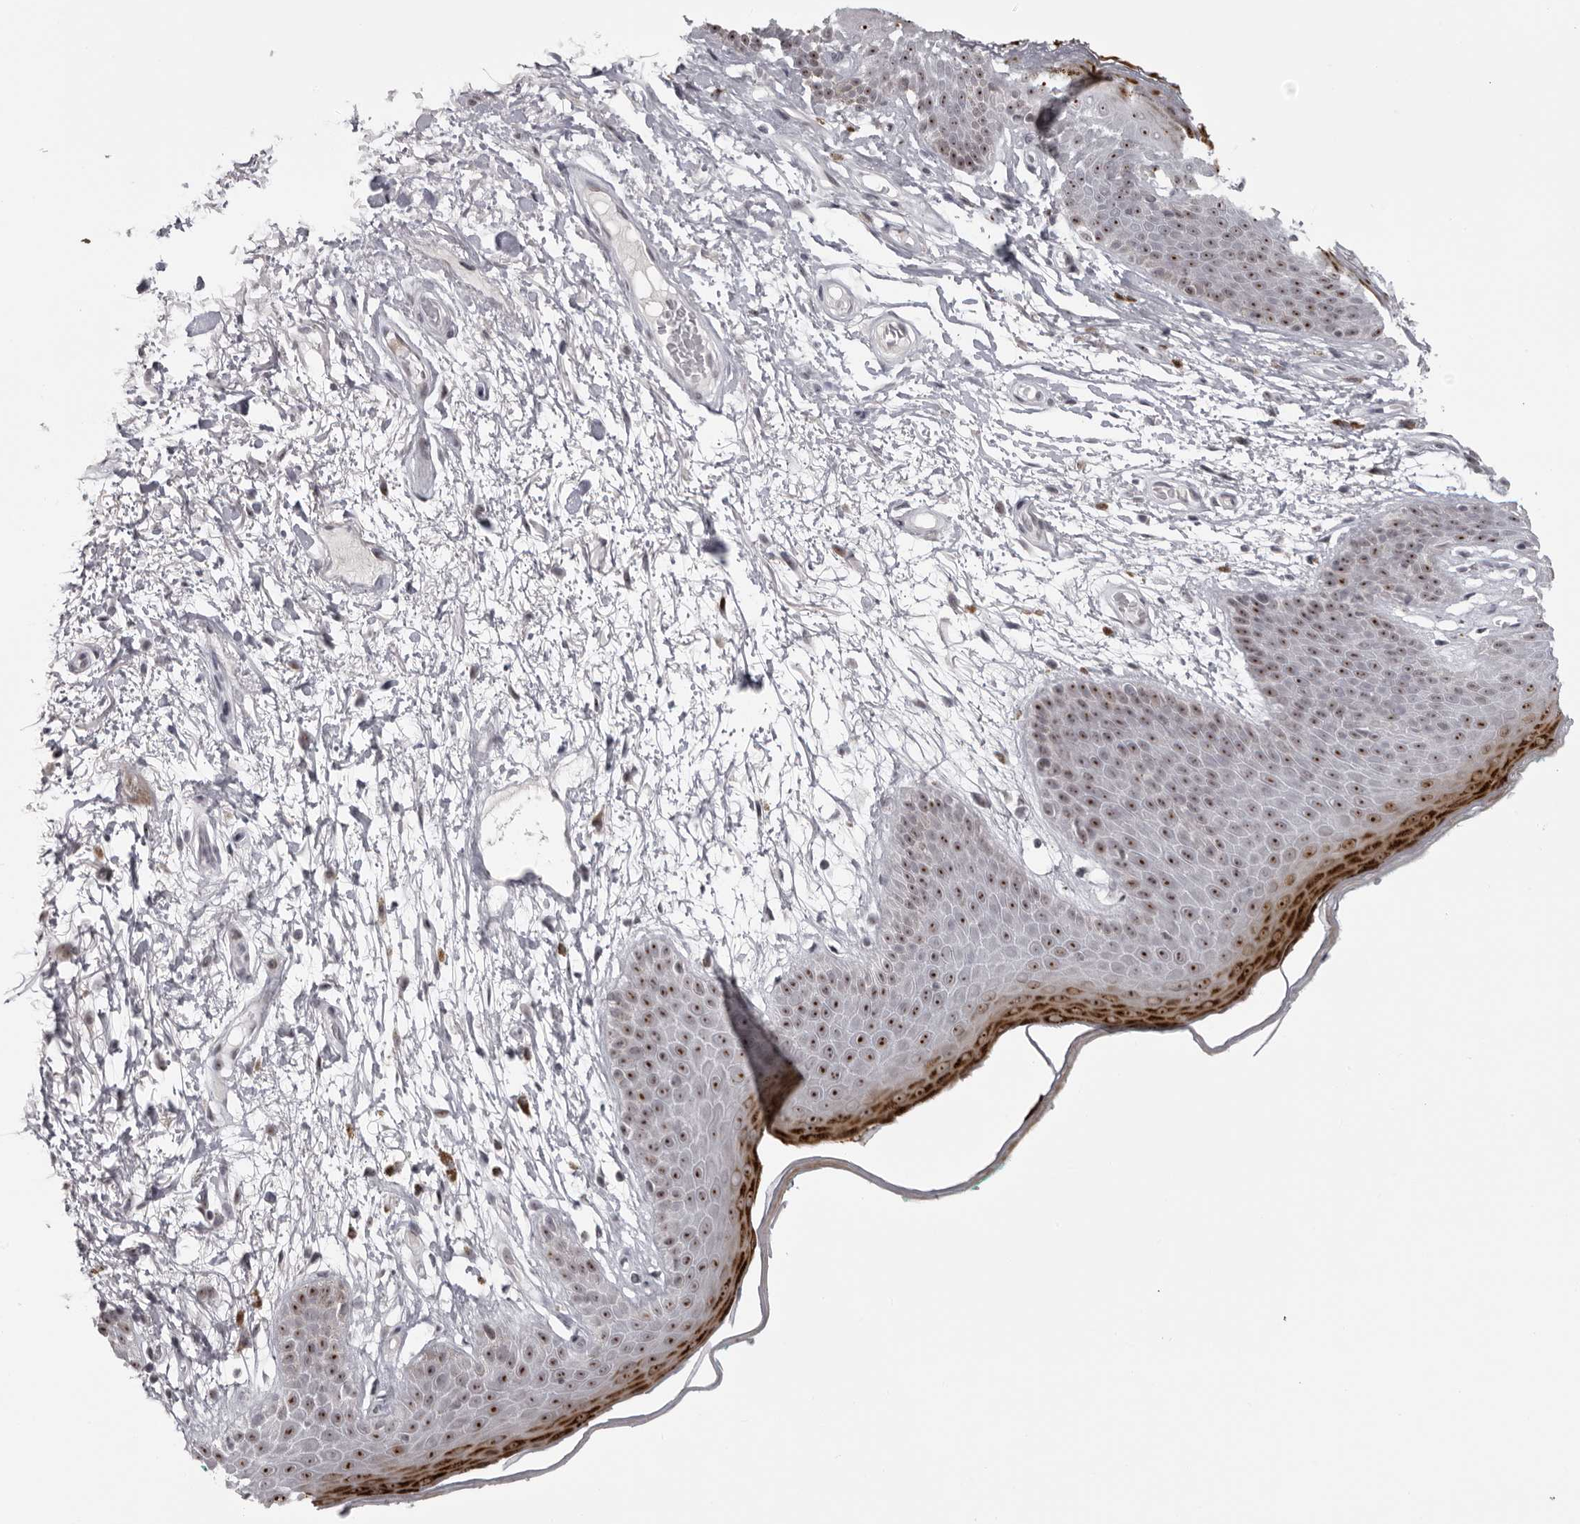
{"staining": {"intensity": "strong", "quantity": ">75%", "location": "cytoplasmic/membranous,nuclear"}, "tissue": "skin", "cell_type": "Epidermal cells", "image_type": "normal", "snomed": [{"axis": "morphology", "description": "Normal tissue, NOS"}, {"axis": "topography", "description": "Anal"}], "caption": "This is a micrograph of immunohistochemistry staining of benign skin, which shows strong expression in the cytoplasmic/membranous,nuclear of epidermal cells.", "gene": "HELZ", "patient": {"sex": "male", "age": 74}}